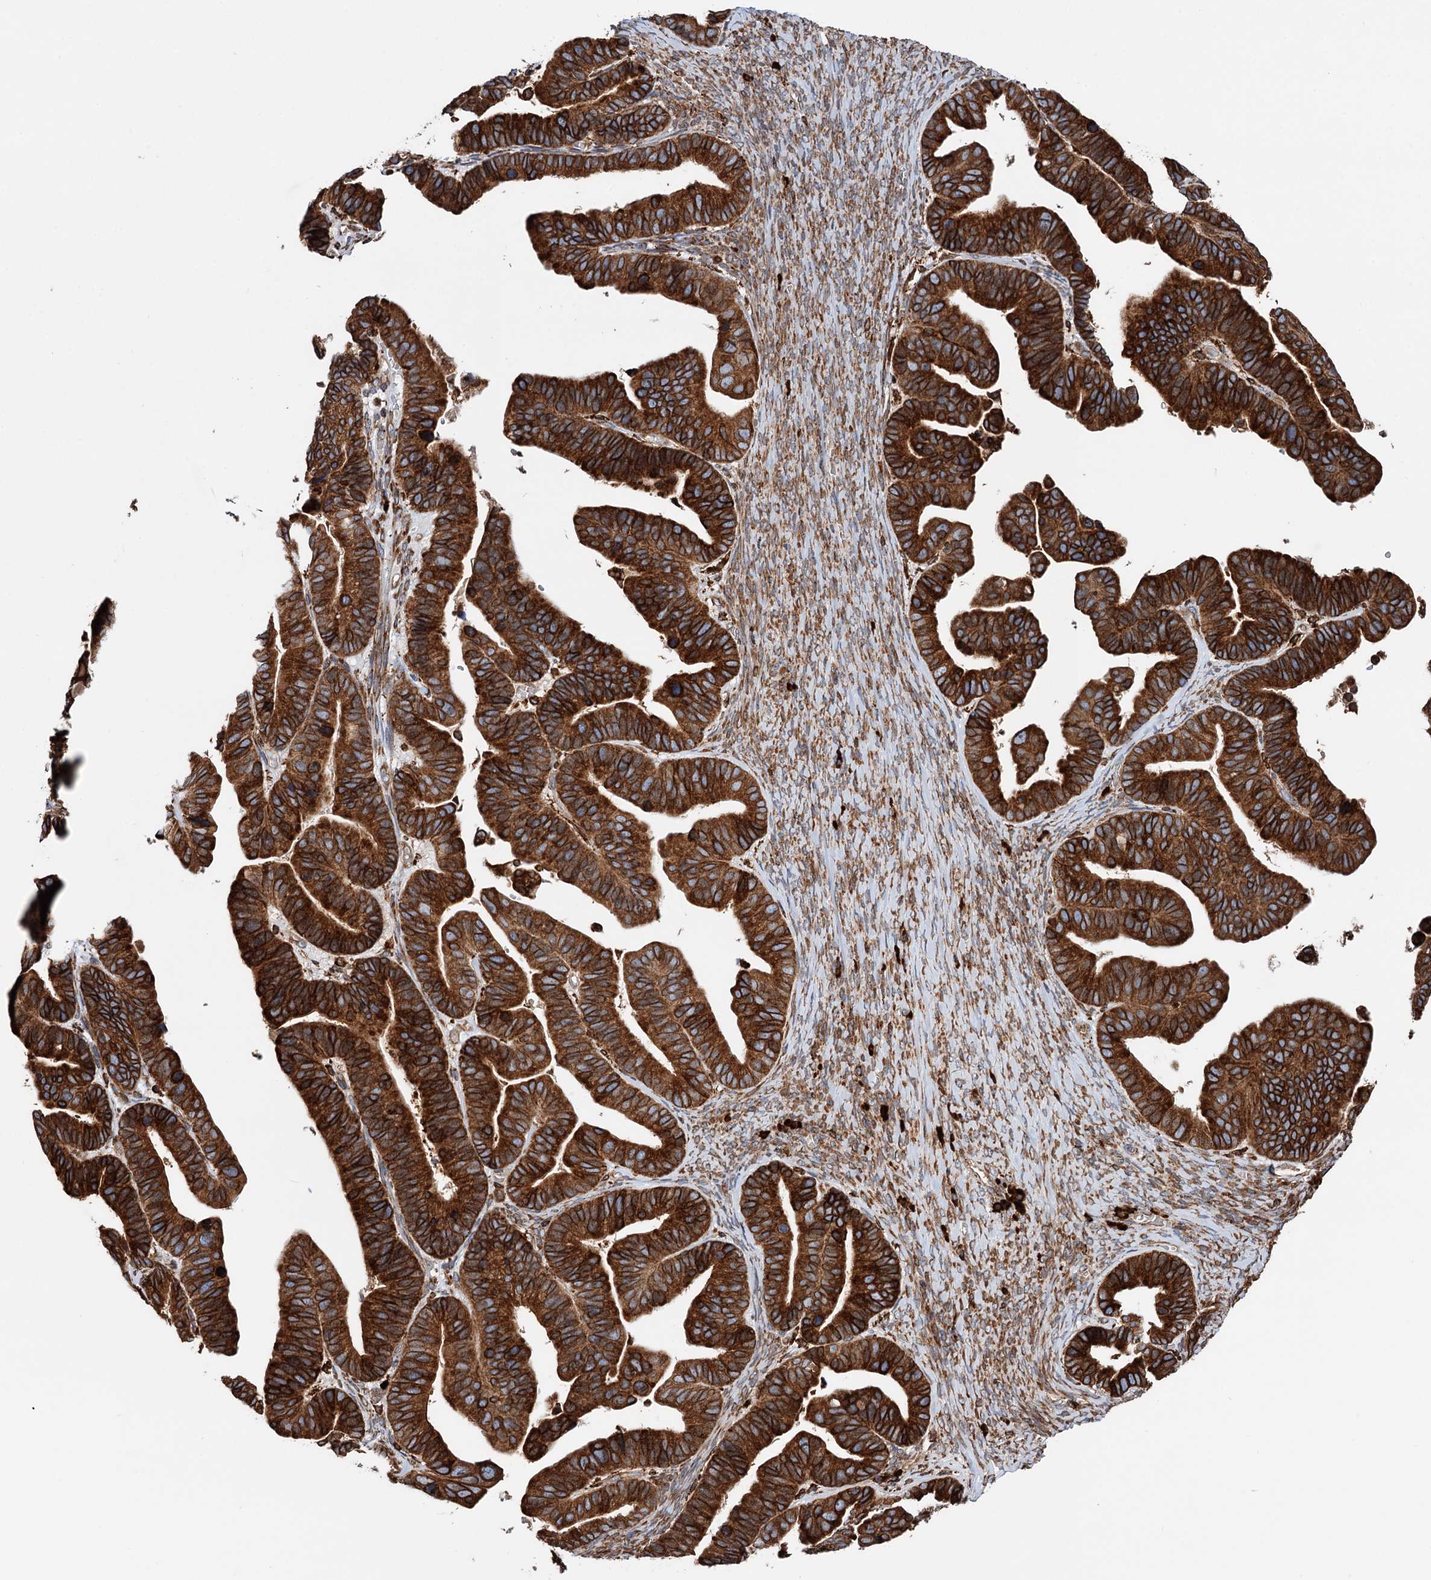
{"staining": {"intensity": "strong", "quantity": ">75%", "location": "cytoplasmic/membranous"}, "tissue": "ovarian cancer", "cell_type": "Tumor cells", "image_type": "cancer", "snomed": [{"axis": "morphology", "description": "Cystadenocarcinoma, serous, NOS"}, {"axis": "topography", "description": "Ovary"}], "caption": "There is high levels of strong cytoplasmic/membranous positivity in tumor cells of serous cystadenocarcinoma (ovarian), as demonstrated by immunohistochemical staining (brown color).", "gene": "ERP29", "patient": {"sex": "female", "age": 56}}